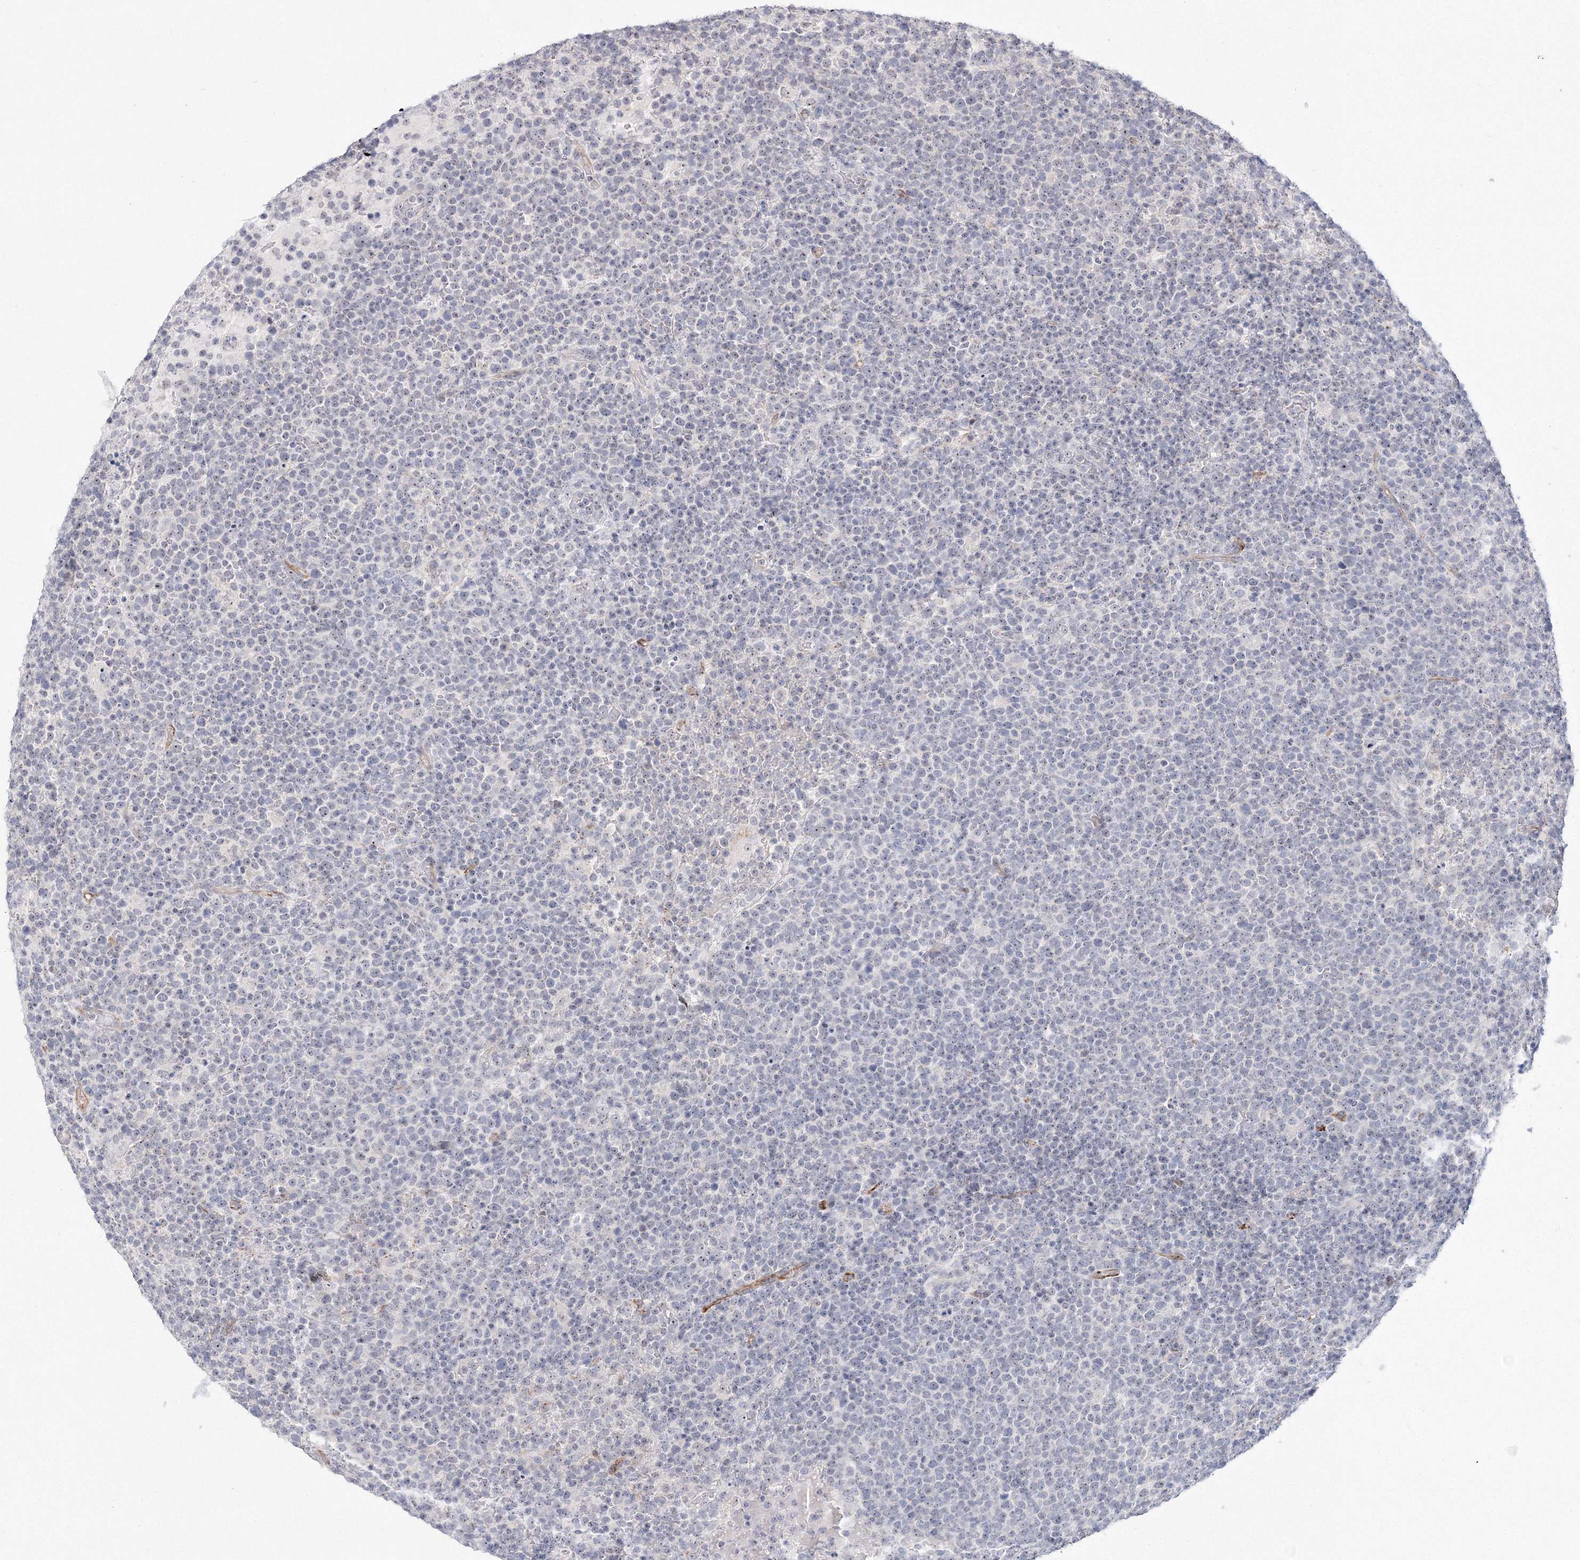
{"staining": {"intensity": "negative", "quantity": "none", "location": "none"}, "tissue": "lymphoma", "cell_type": "Tumor cells", "image_type": "cancer", "snomed": [{"axis": "morphology", "description": "Malignant lymphoma, non-Hodgkin's type, High grade"}, {"axis": "topography", "description": "Lymph node"}], "caption": "Malignant lymphoma, non-Hodgkin's type (high-grade) was stained to show a protein in brown. There is no significant expression in tumor cells.", "gene": "SIRT7", "patient": {"sex": "male", "age": 61}}